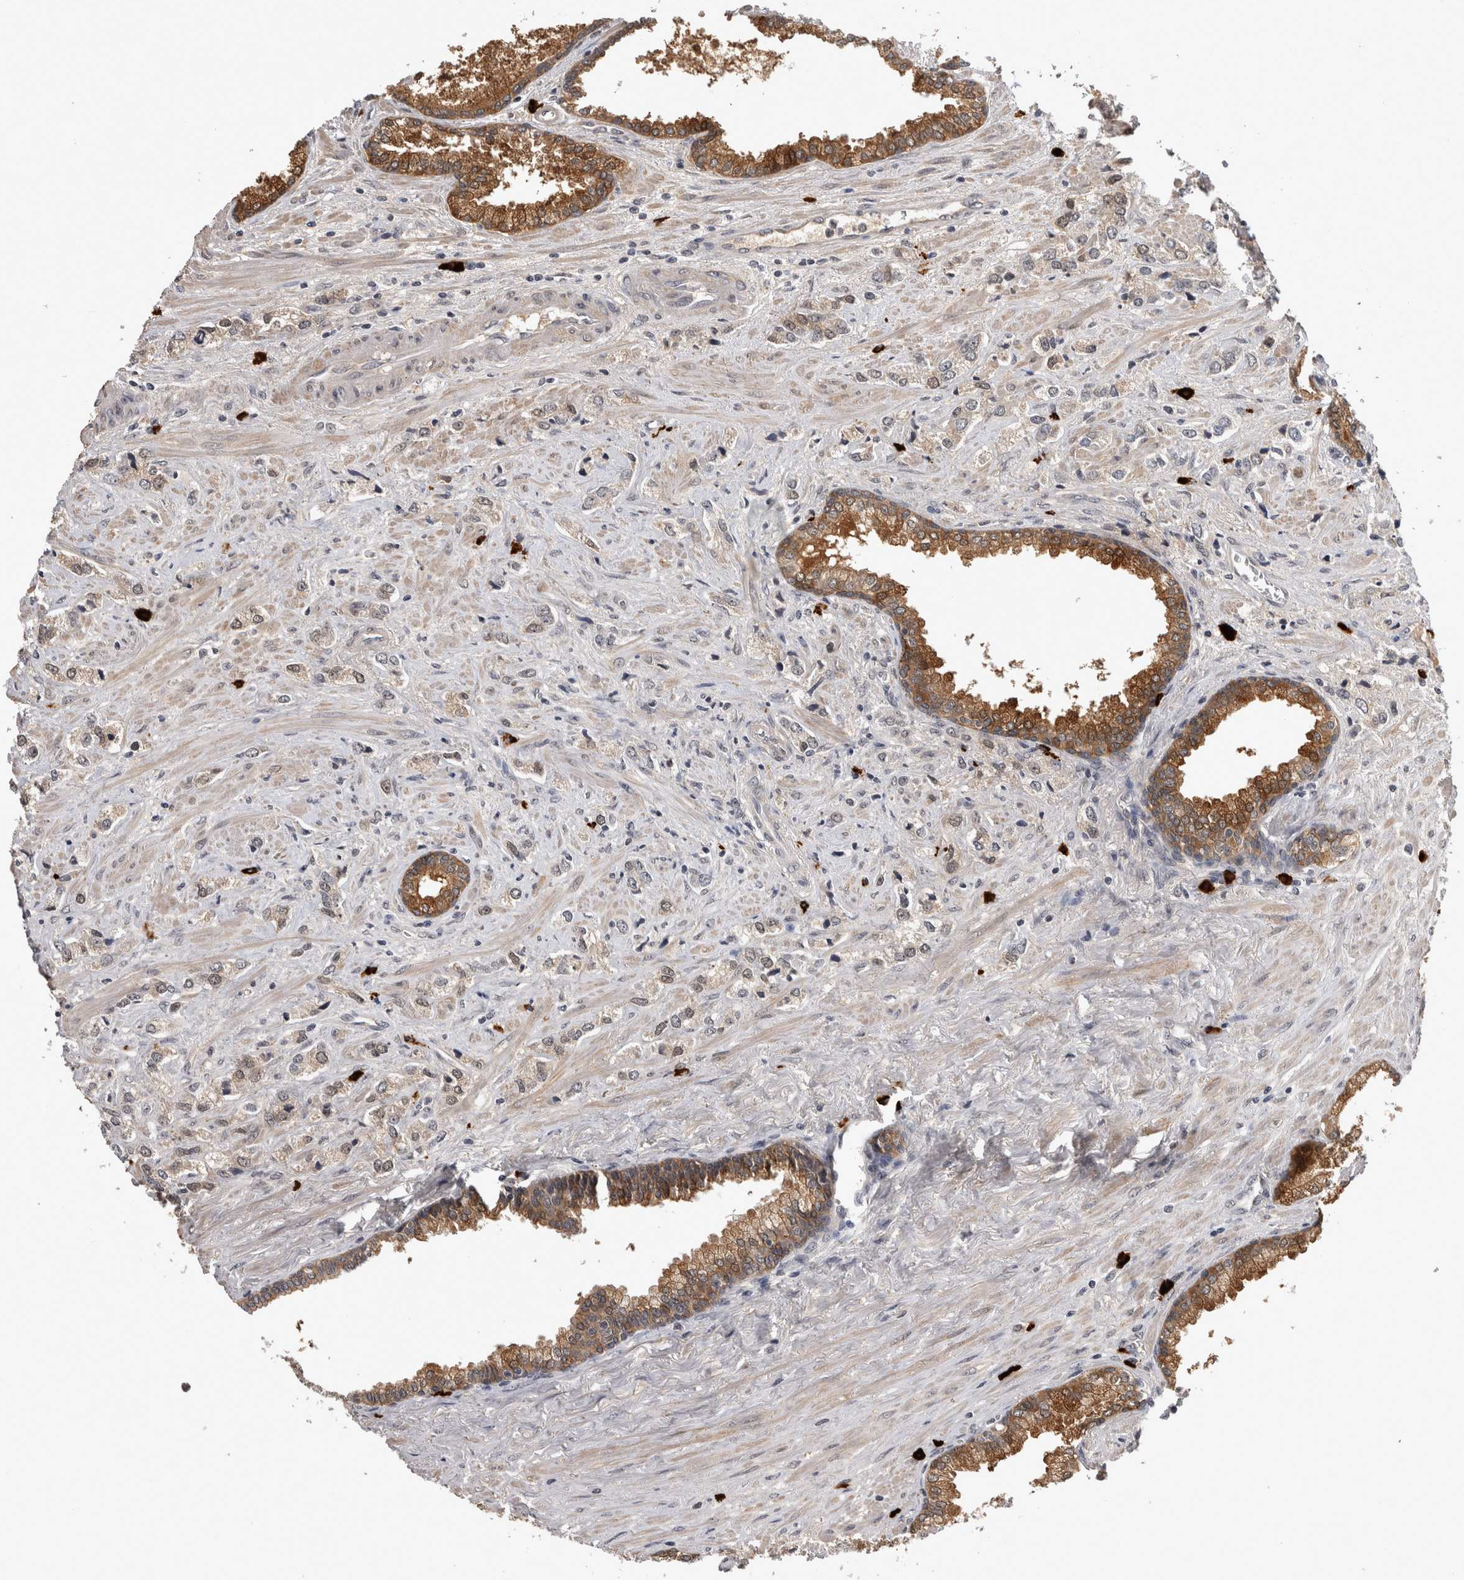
{"staining": {"intensity": "moderate", "quantity": ">75%", "location": "cytoplasmic/membranous,nuclear"}, "tissue": "prostate cancer", "cell_type": "Tumor cells", "image_type": "cancer", "snomed": [{"axis": "morphology", "description": "Adenocarcinoma, High grade"}, {"axis": "topography", "description": "Prostate"}], "caption": "Immunohistochemistry (IHC) photomicrograph of human prostate cancer (high-grade adenocarcinoma) stained for a protein (brown), which displays medium levels of moderate cytoplasmic/membranous and nuclear positivity in about >75% of tumor cells.", "gene": "PEBP4", "patient": {"sex": "male", "age": 66}}